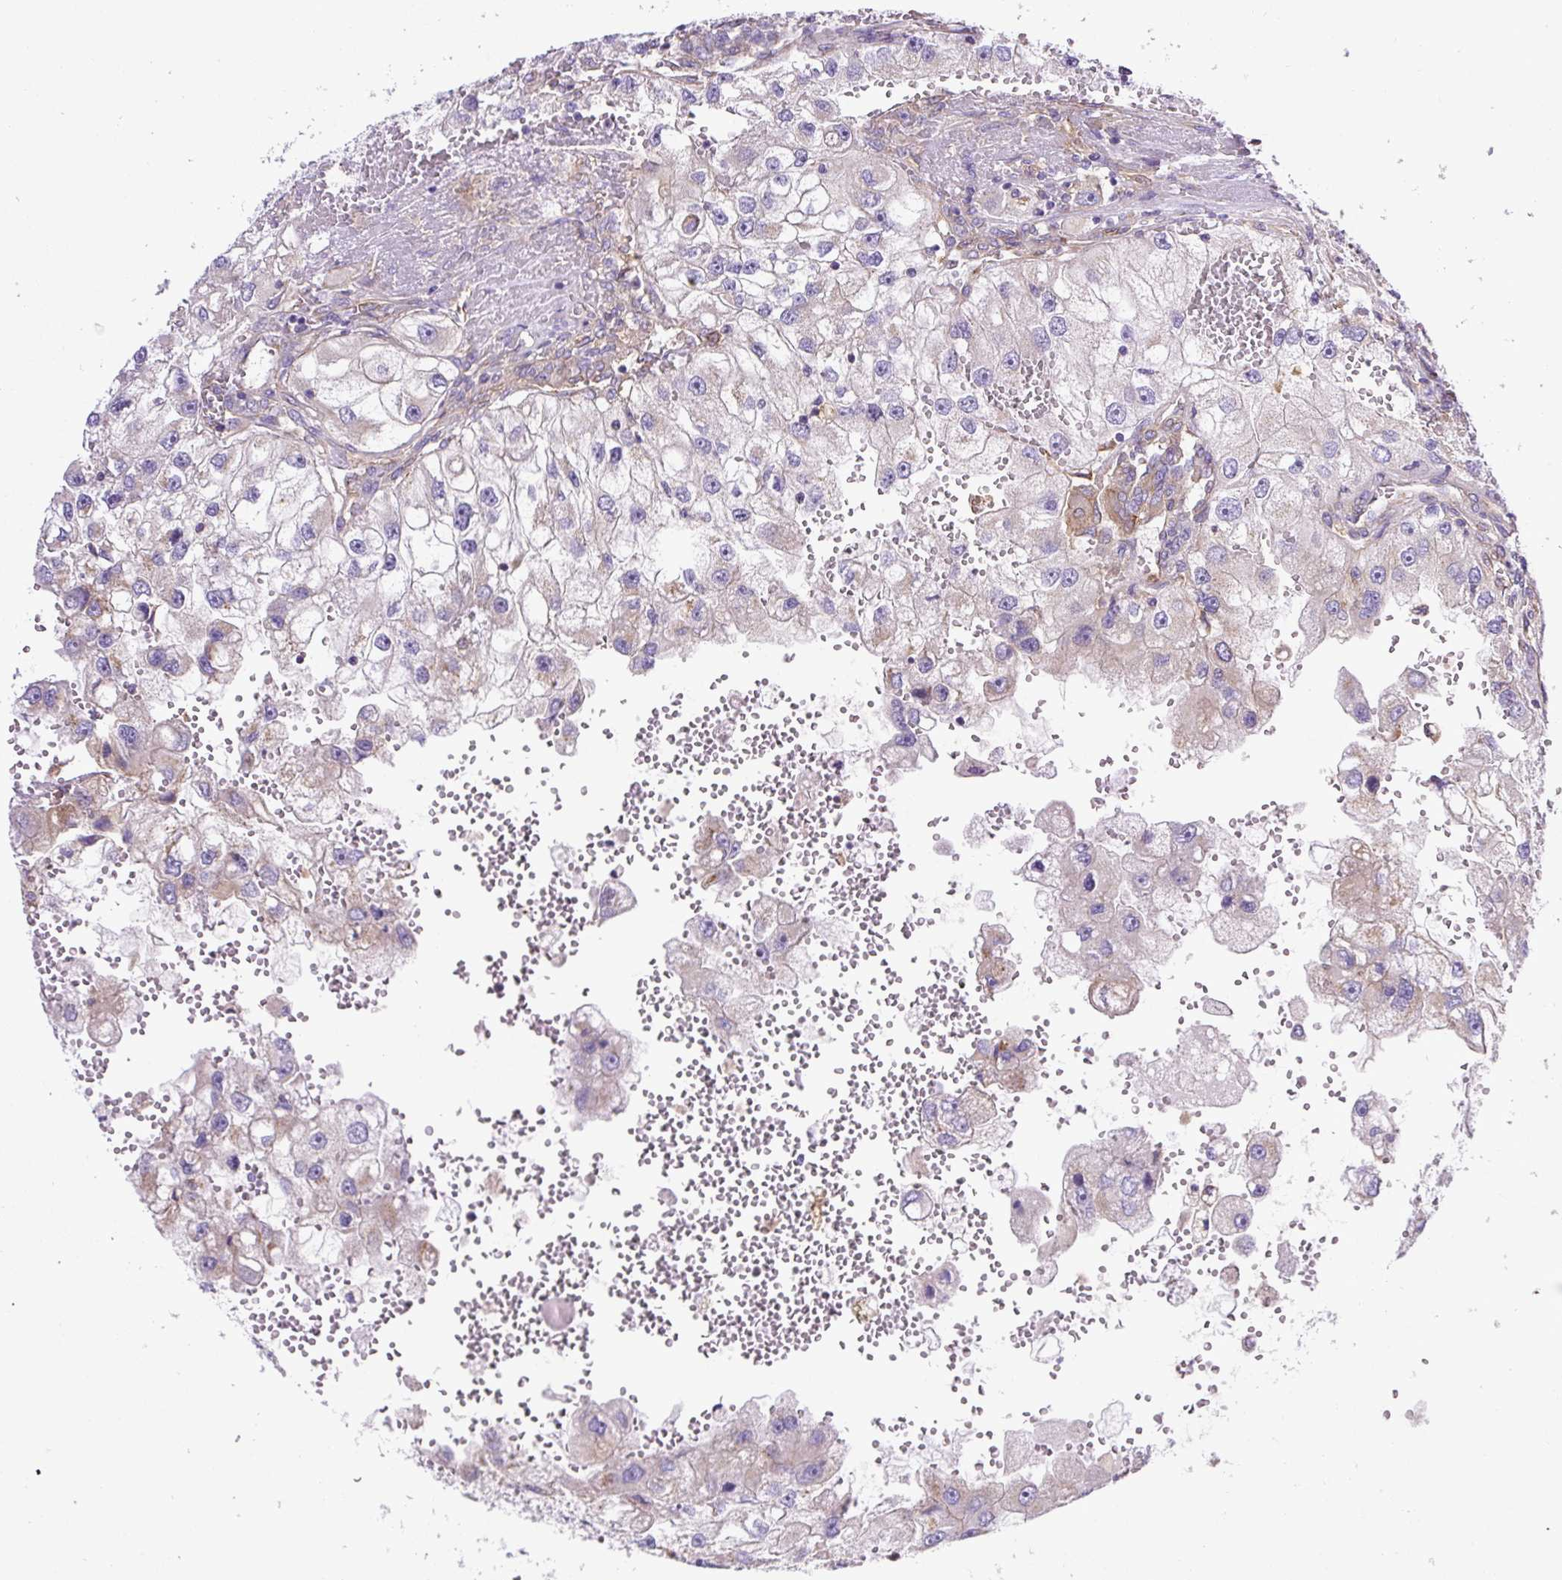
{"staining": {"intensity": "negative", "quantity": "none", "location": "none"}, "tissue": "renal cancer", "cell_type": "Tumor cells", "image_type": "cancer", "snomed": [{"axis": "morphology", "description": "Adenocarcinoma, NOS"}, {"axis": "topography", "description": "Kidney"}], "caption": "IHC photomicrograph of neoplastic tissue: renal cancer (adenocarcinoma) stained with DAB demonstrates no significant protein positivity in tumor cells.", "gene": "DCTN1", "patient": {"sex": "male", "age": 63}}